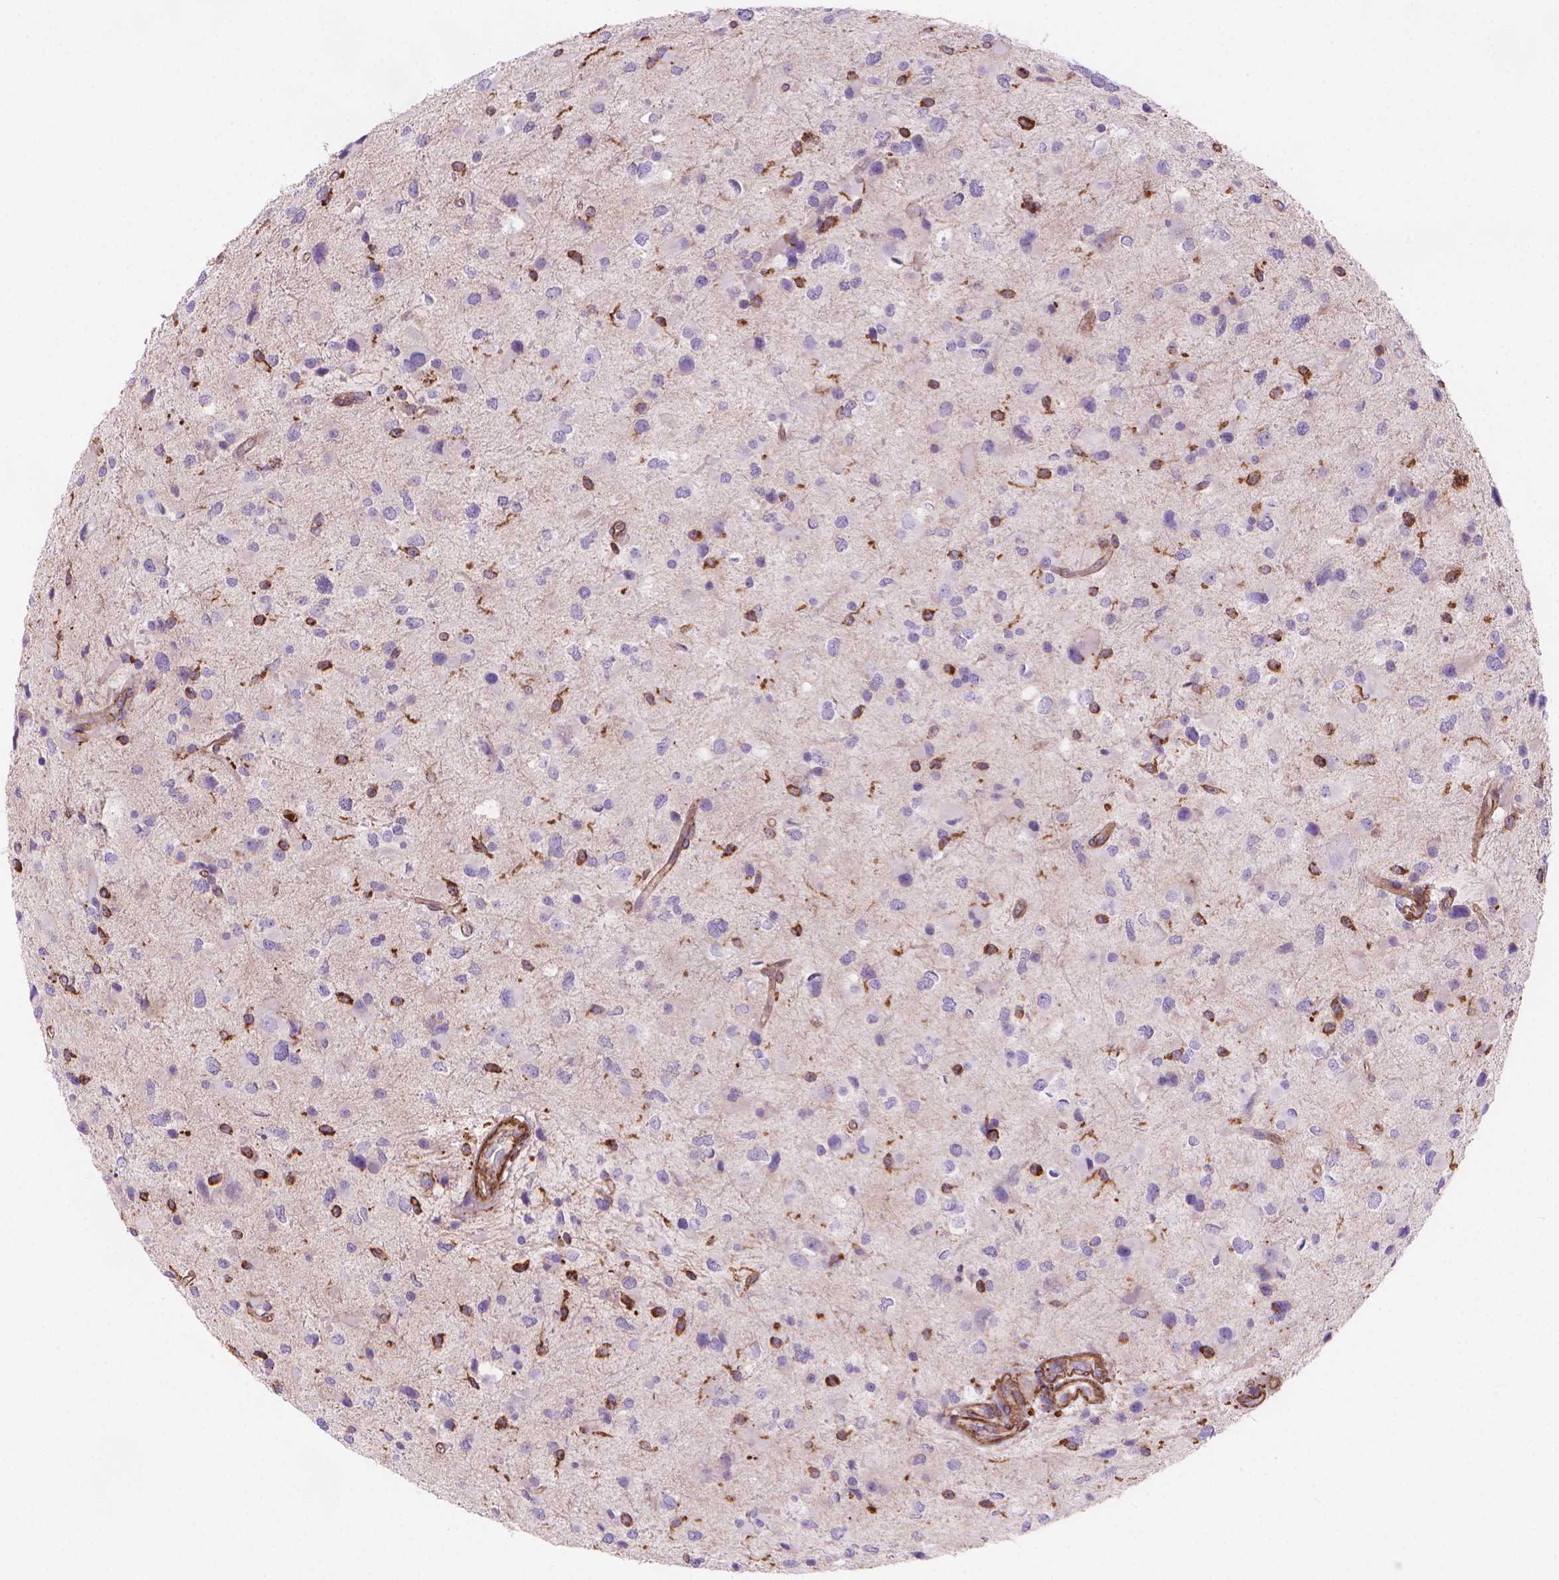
{"staining": {"intensity": "negative", "quantity": "none", "location": "none"}, "tissue": "glioma", "cell_type": "Tumor cells", "image_type": "cancer", "snomed": [{"axis": "morphology", "description": "Glioma, malignant, Low grade"}, {"axis": "topography", "description": "Brain"}], "caption": "Human malignant glioma (low-grade) stained for a protein using immunohistochemistry (IHC) reveals no expression in tumor cells.", "gene": "PATJ", "patient": {"sex": "female", "age": 32}}